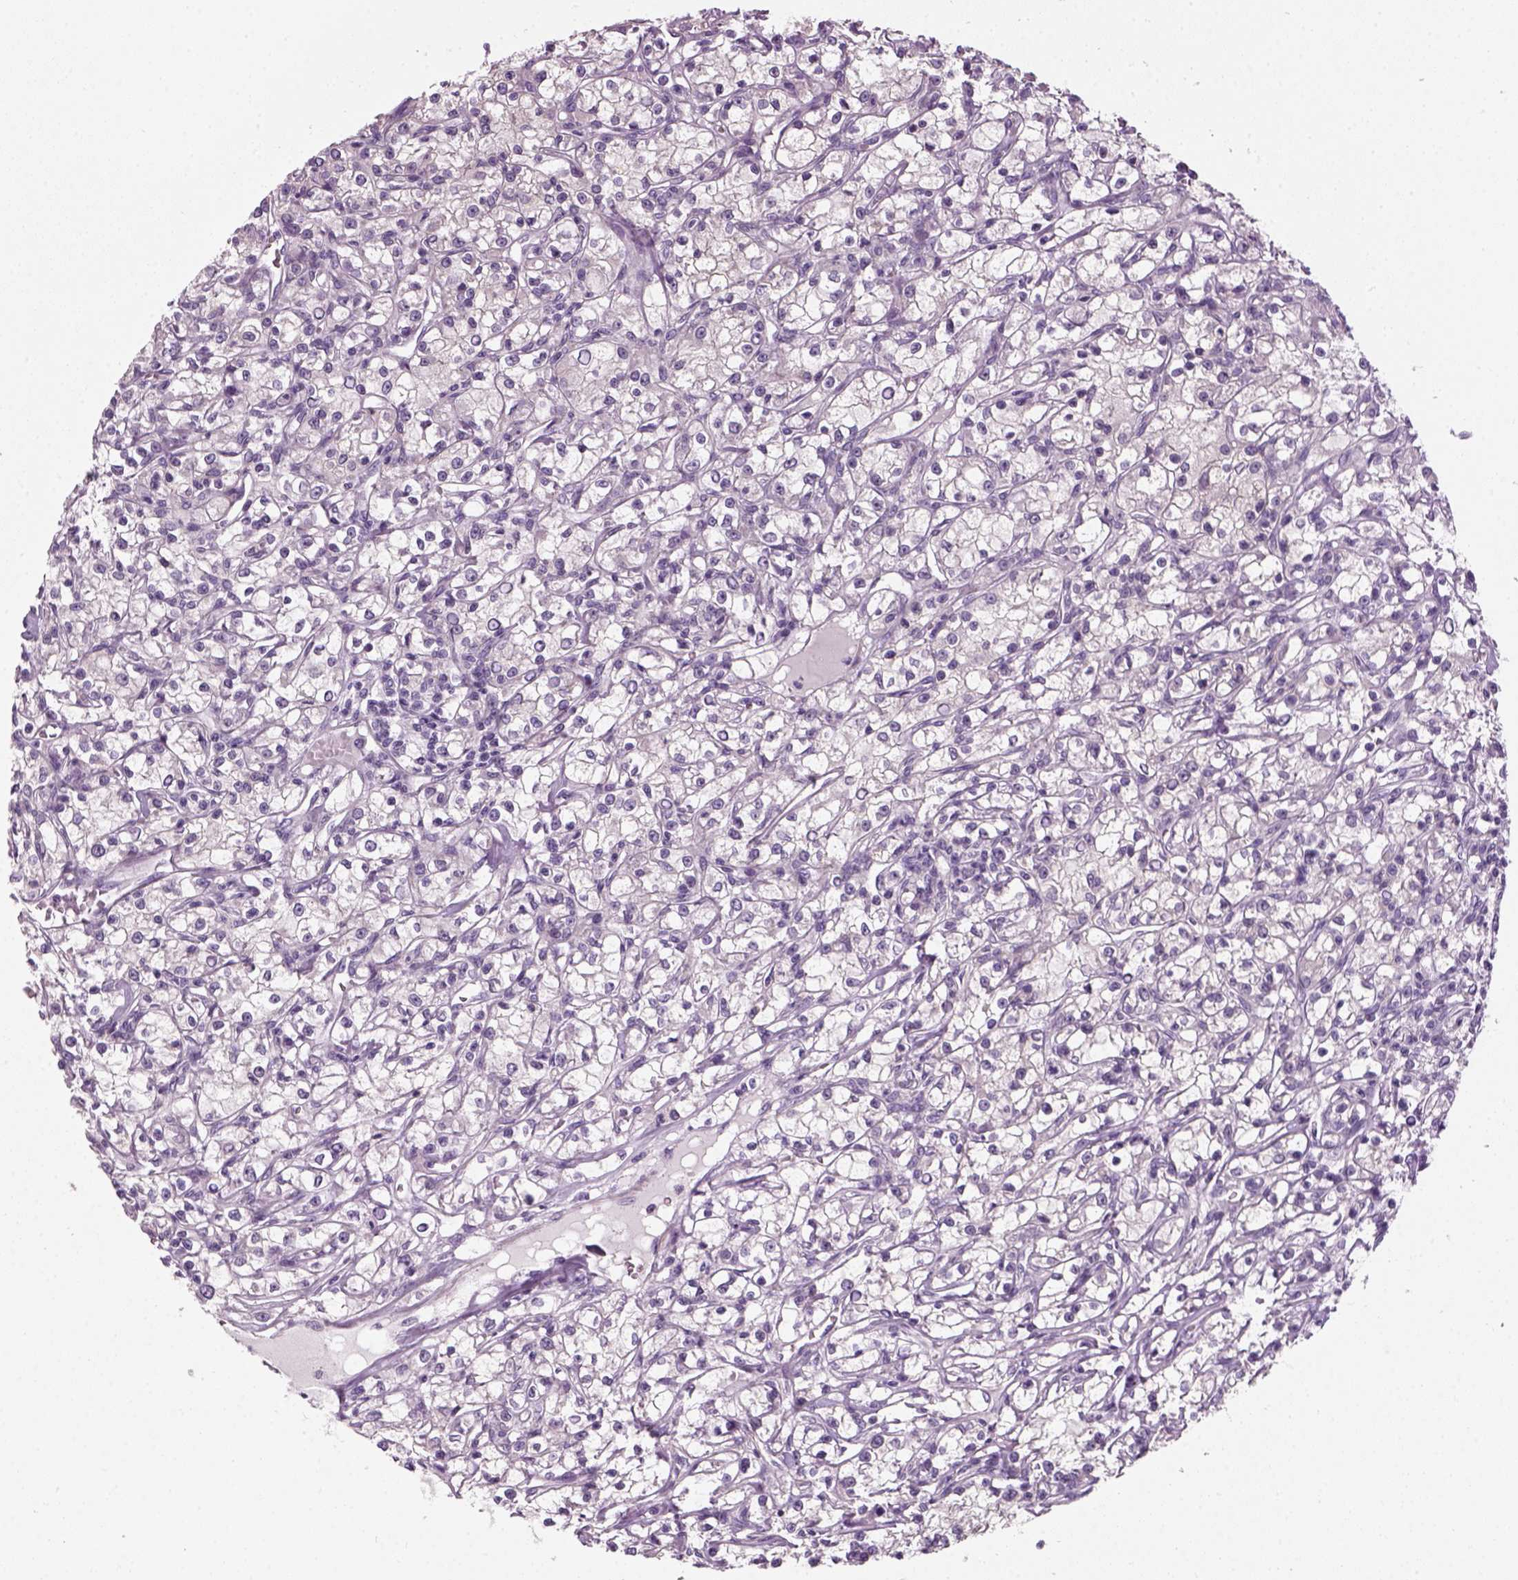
{"staining": {"intensity": "negative", "quantity": "none", "location": "none"}, "tissue": "renal cancer", "cell_type": "Tumor cells", "image_type": "cancer", "snomed": [{"axis": "morphology", "description": "Adenocarcinoma, NOS"}, {"axis": "topography", "description": "Kidney"}], "caption": "An immunohistochemistry image of renal cancer is shown. There is no staining in tumor cells of renal cancer.", "gene": "ELOVL3", "patient": {"sex": "female", "age": 59}}